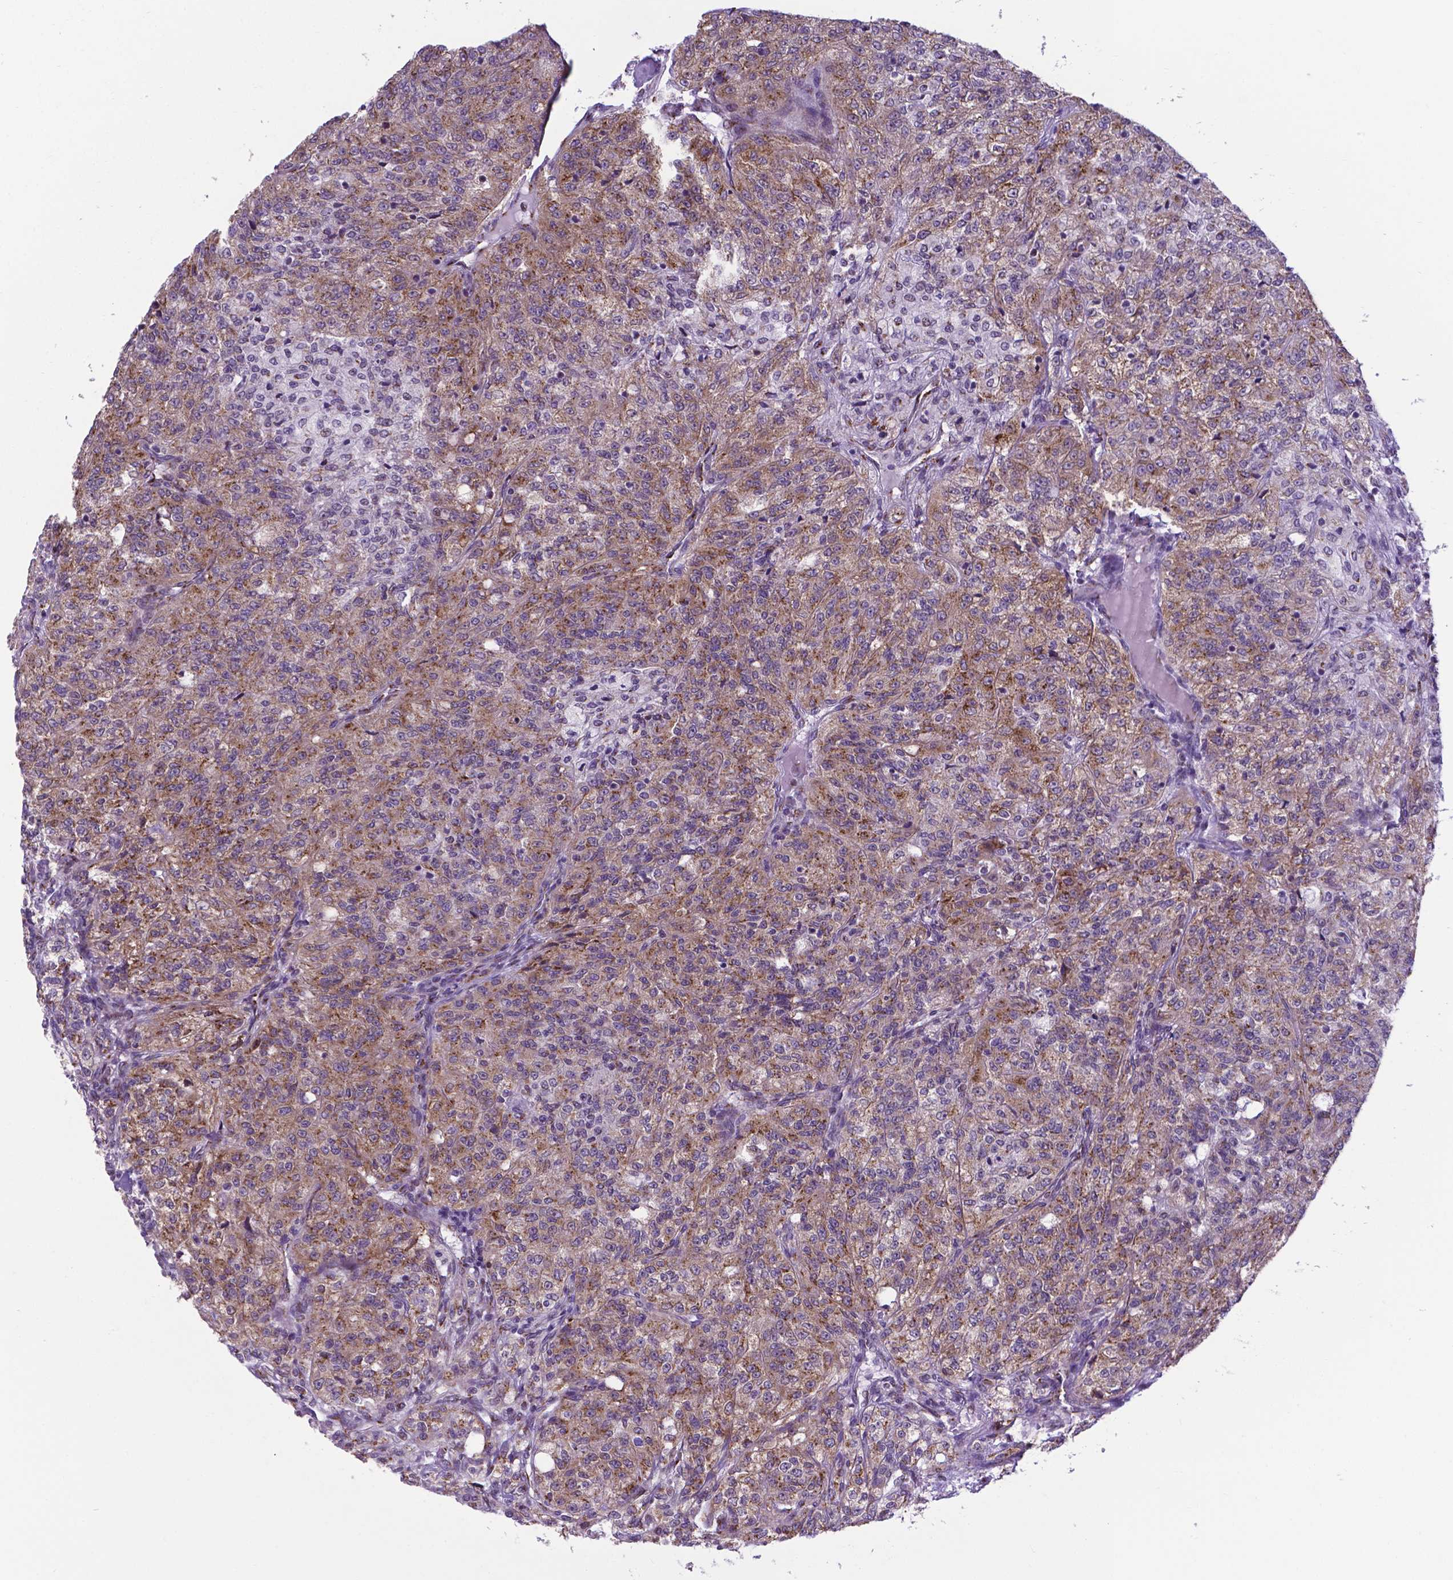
{"staining": {"intensity": "moderate", "quantity": ">75%", "location": "cytoplasmic/membranous"}, "tissue": "renal cancer", "cell_type": "Tumor cells", "image_type": "cancer", "snomed": [{"axis": "morphology", "description": "Adenocarcinoma, NOS"}, {"axis": "topography", "description": "Kidney"}], "caption": "Protein staining of adenocarcinoma (renal) tissue demonstrates moderate cytoplasmic/membranous staining in about >75% of tumor cells.", "gene": "MRPL10", "patient": {"sex": "female", "age": 63}}